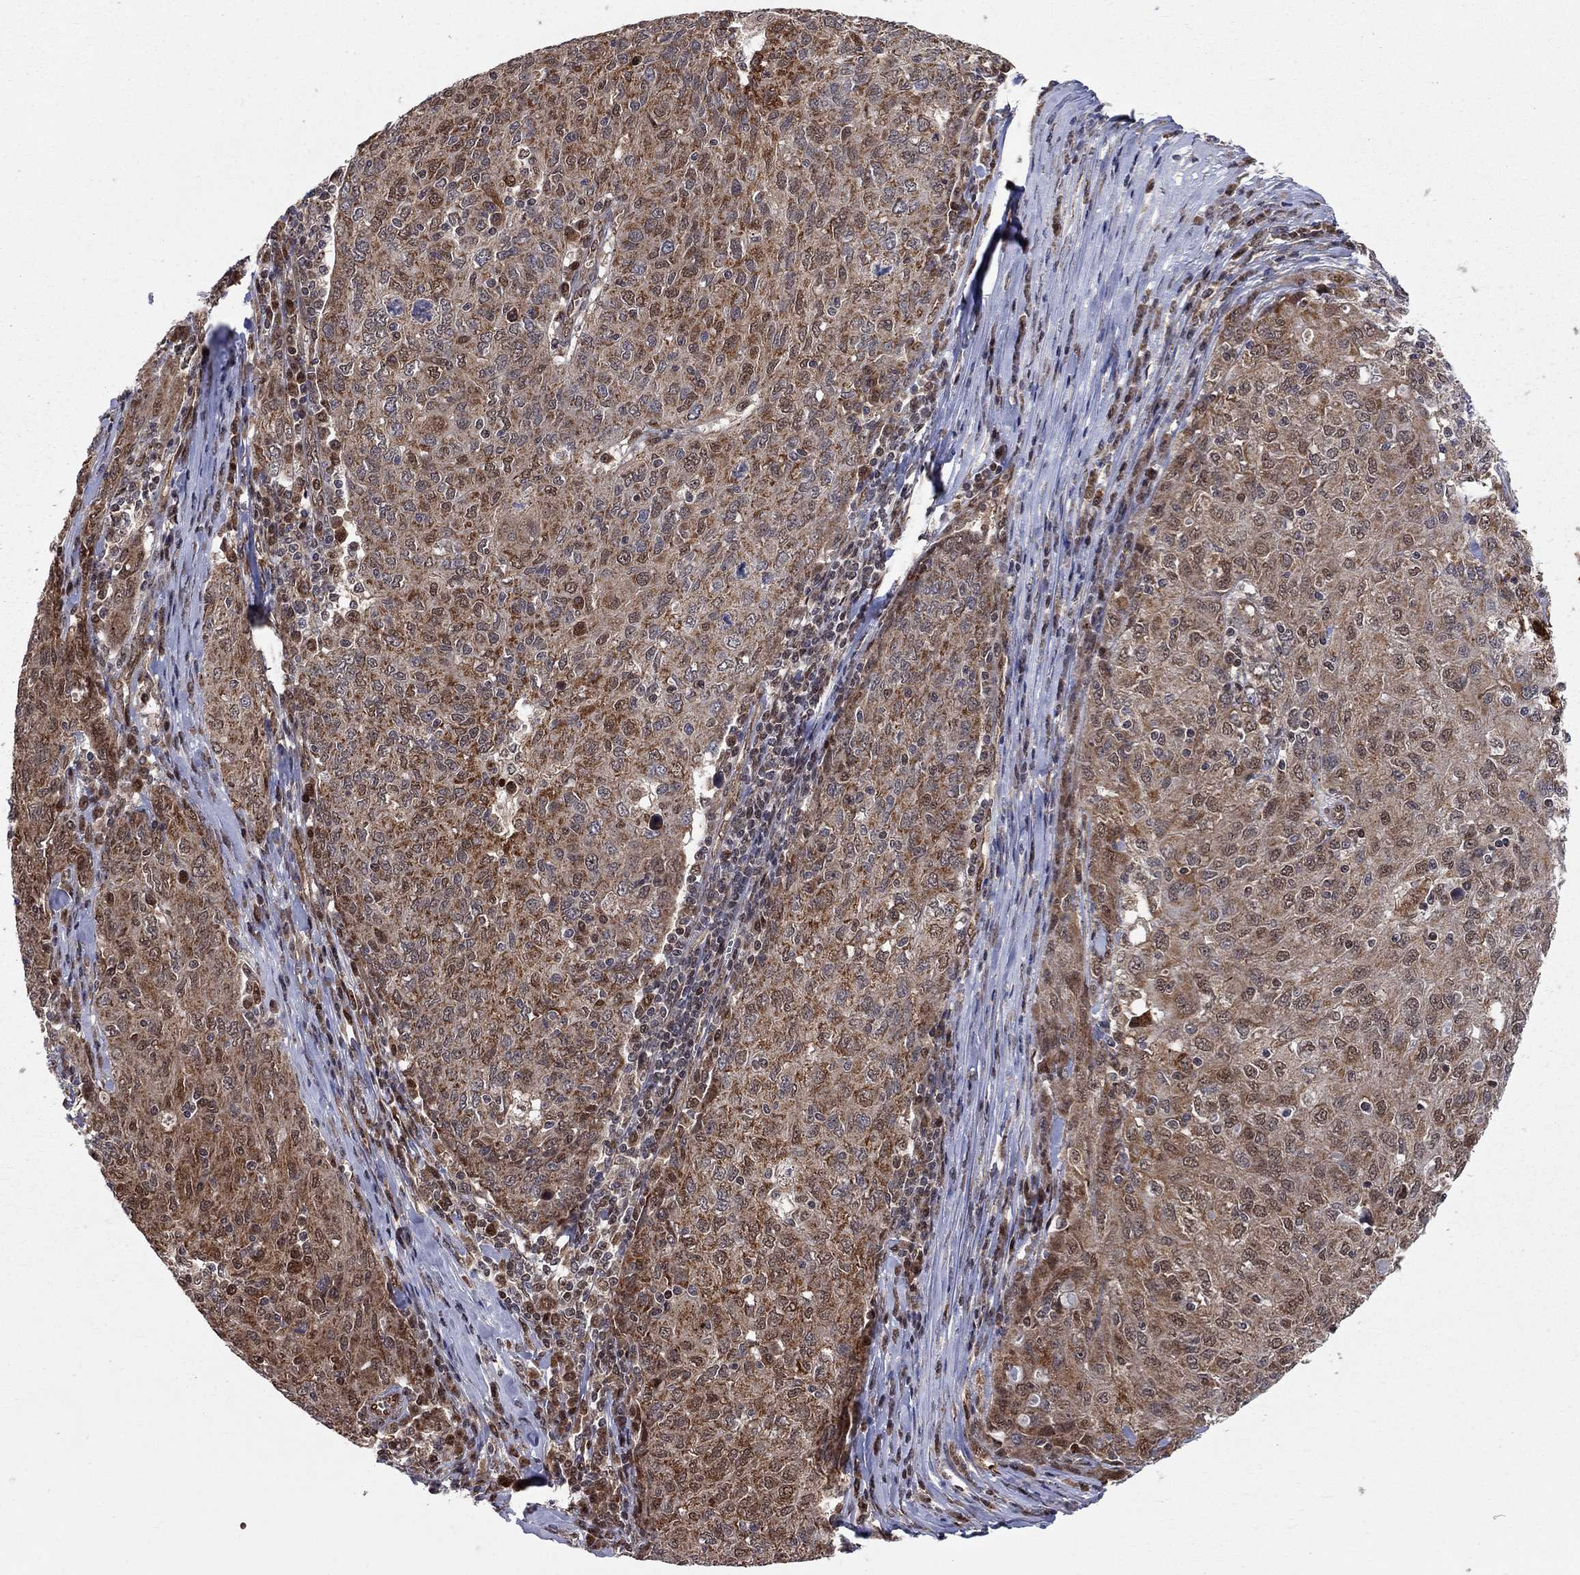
{"staining": {"intensity": "strong", "quantity": "25%-75%", "location": "cytoplasmic/membranous"}, "tissue": "ovarian cancer", "cell_type": "Tumor cells", "image_type": "cancer", "snomed": [{"axis": "morphology", "description": "Carcinoma, endometroid"}, {"axis": "topography", "description": "Ovary"}], "caption": "Immunohistochemical staining of ovarian cancer reveals high levels of strong cytoplasmic/membranous staining in approximately 25%-75% of tumor cells.", "gene": "ELOB", "patient": {"sex": "female", "age": 50}}